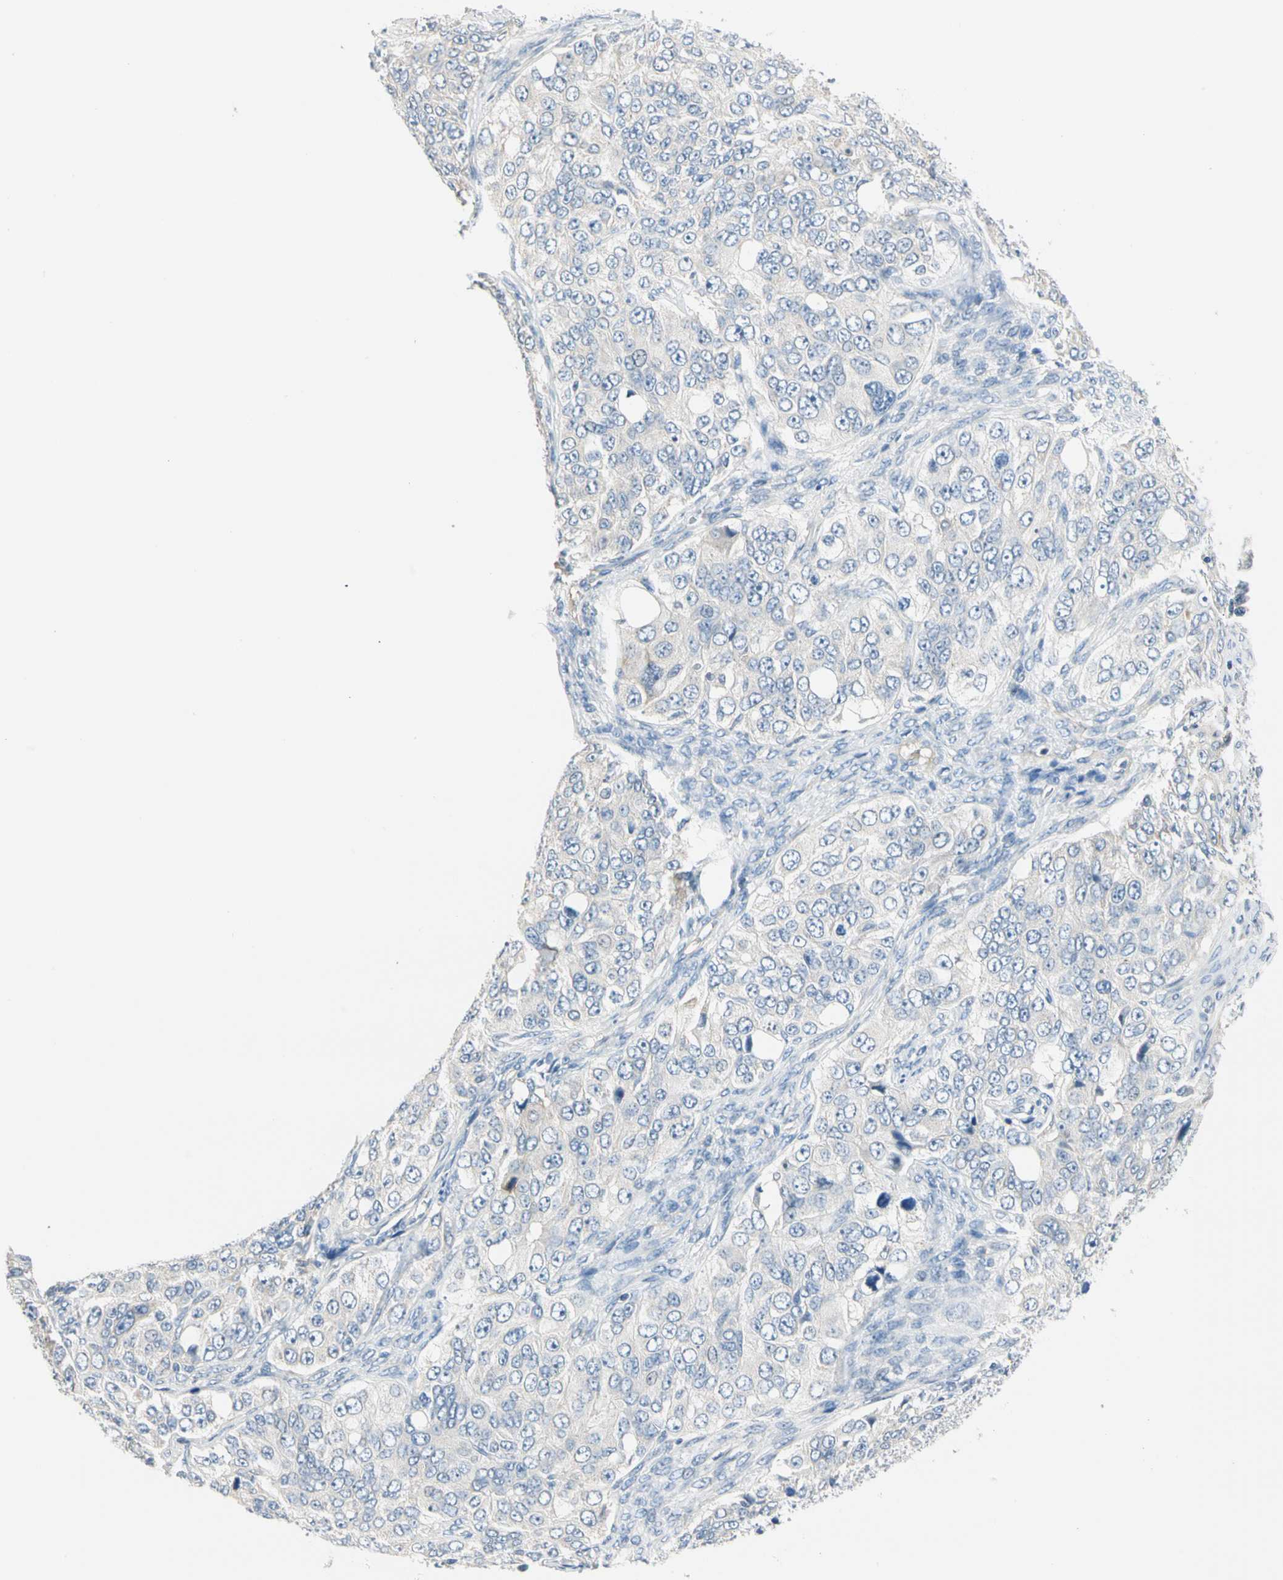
{"staining": {"intensity": "negative", "quantity": "none", "location": "none"}, "tissue": "ovarian cancer", "cell_type": "Tumor cells", "image_type": "cancer", "snomed": [{"axis": "morphology", "description": "Carcinoma, endometroid"}, {"axis": "topography", "description": "Ovary"}], "caption": "IHC photomicrograph of human endometroid carcinoma (ovarian) stained for a protein (brown), which shows no staining in tumor cells. (DAB (3,3'-diaminobenzidine) immunohistochemistry (IHC) visualized using brightfield microscopy, high magnification).", "gene": "GPR153", "patient": {"sex": "female", "age": 51}}